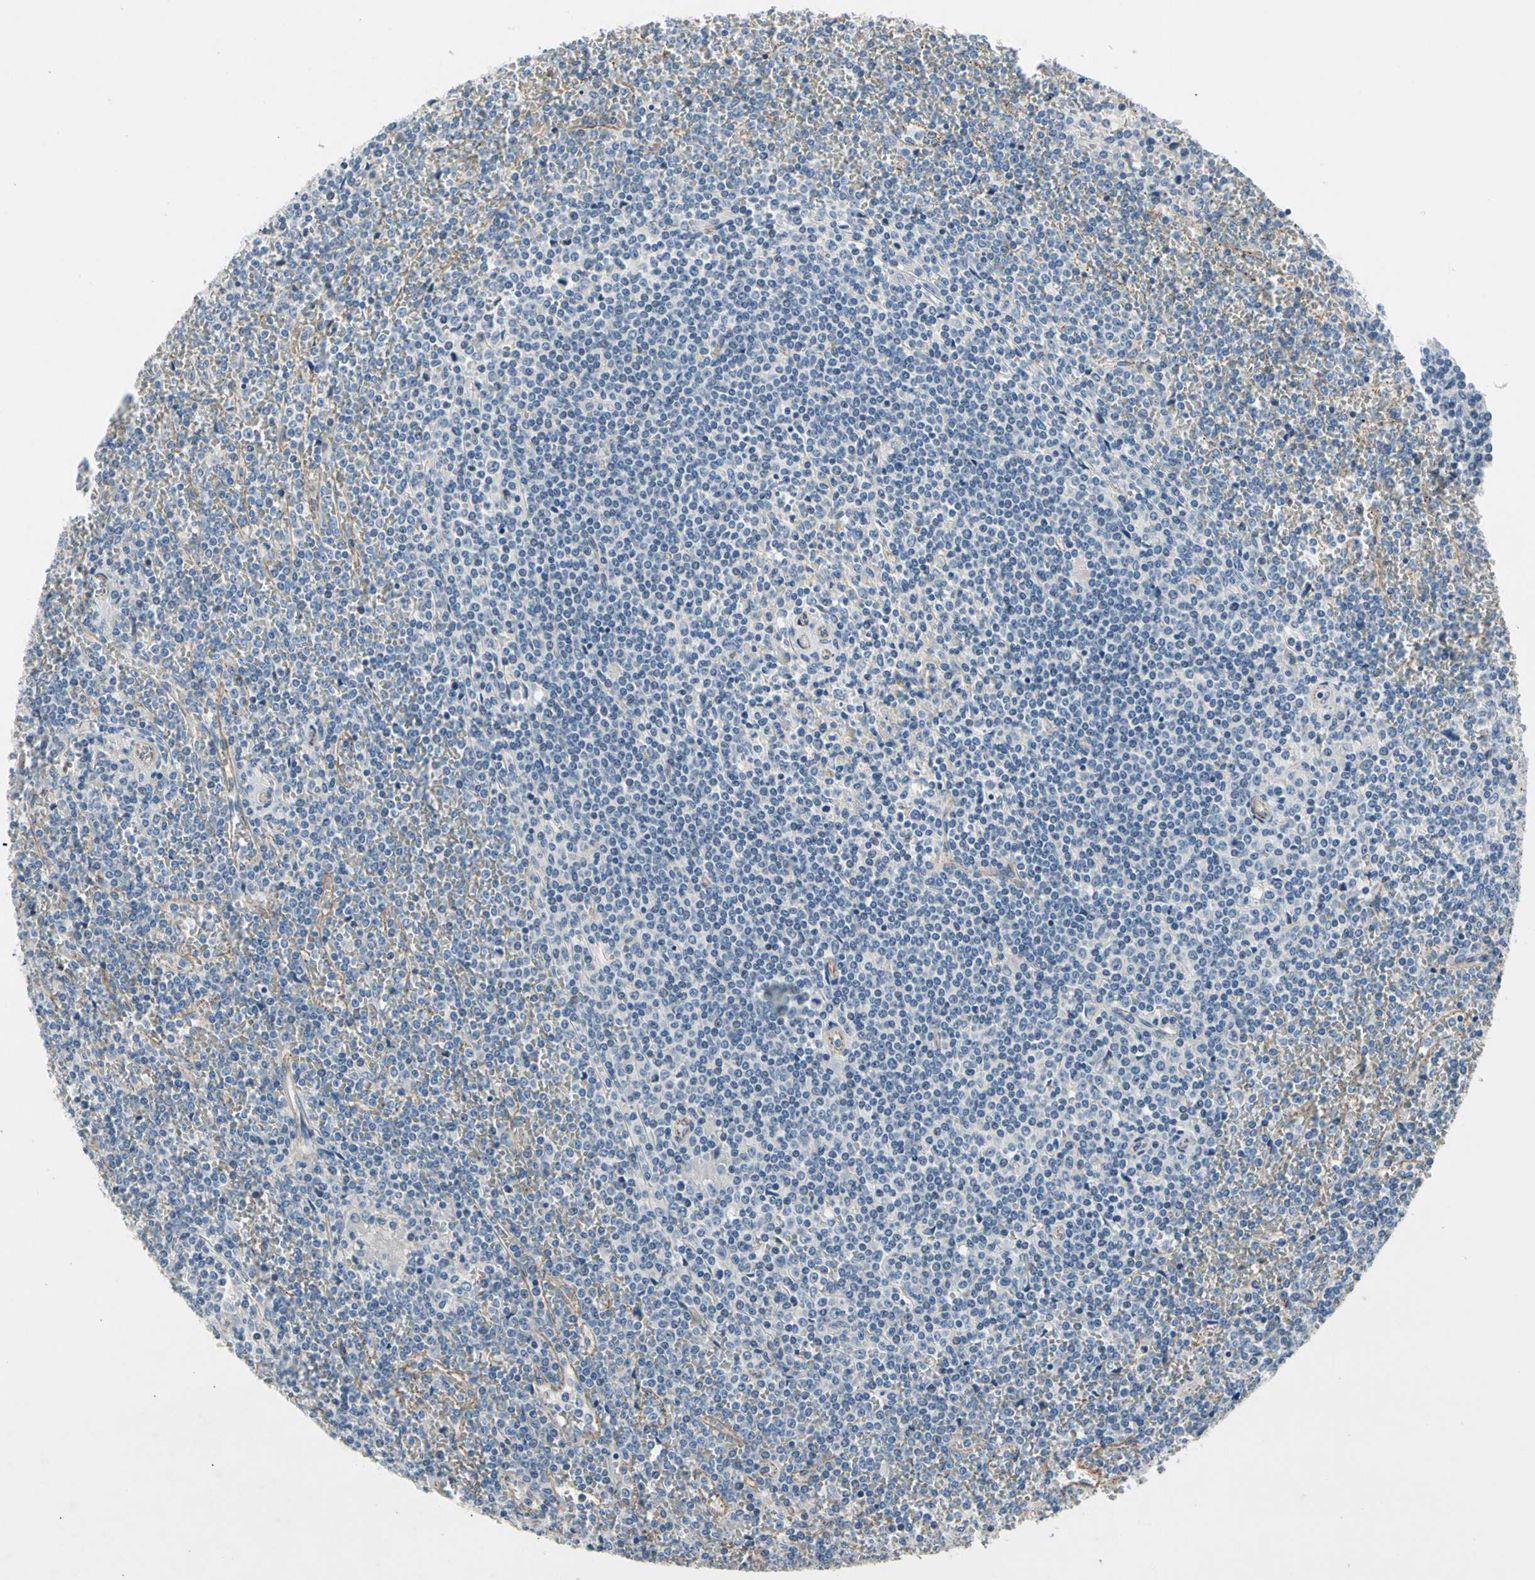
{"staining": {"intensity": "negative", "quantity": "none", "location": "none"}, "tissue": "lymphoma", "cell_type": "Tumor cells", "image_type": "cancer", "snomed": [{"axis": "morphology", "description": "Malignant lymphoma, non-Hodgkin's type, Low grade"}, {"axis": "topography", "description": "Spleen"}], "caption": "This is a photomicrograph of immunohistochemistry staining of lymphoma, which shows no staining in tumor cells.", "gene": "LGR6", "patient": {"sex": "female", "age": 19}}